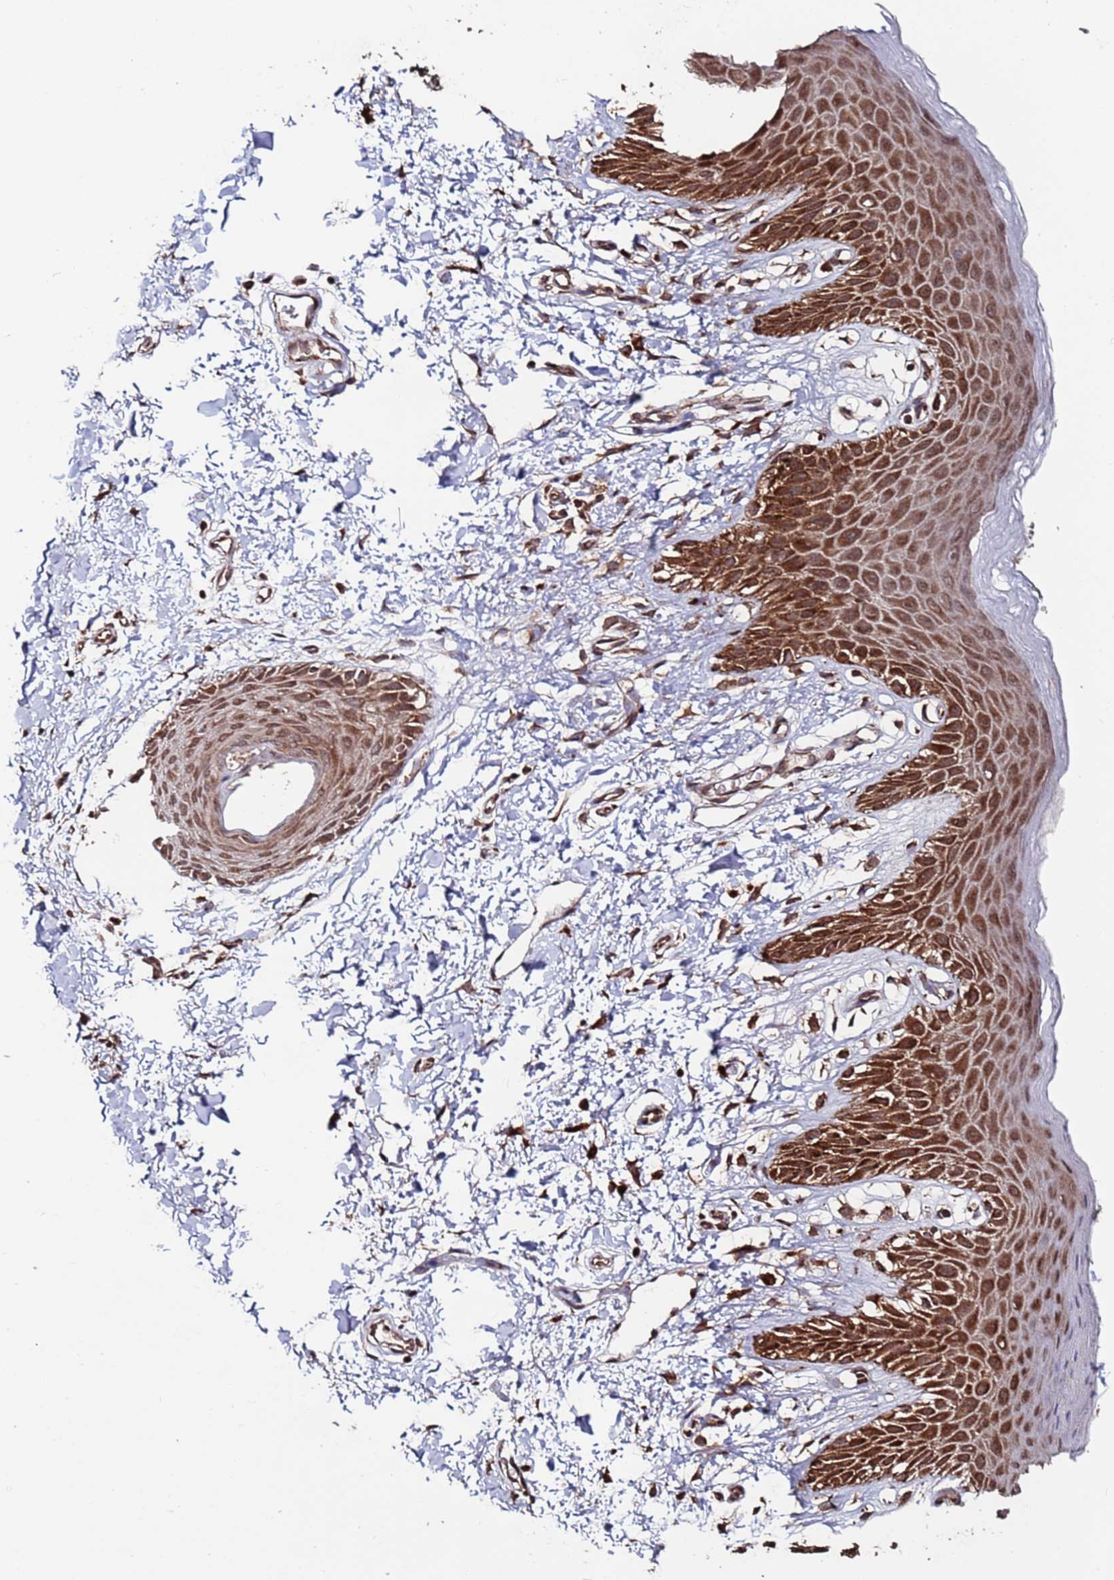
{"staining": {"intensity": "strong", "quantity": ">75%", "location": "cytoplasmic/membranous,nuclear"}, "tissue": "skin", "cell_type": "Epidermal cells", "image_type": "normal", "snomed": [{"axis": "morphology", "description": "Normal tissue, NOS"}, {"axis": "topography", "description": "Anal"}], "caption": "A high-resolution image shows IHC staining of normal skin, which reveals strong cytoplasmic/membranous,nuclear positivity in about >75% of epidermal cells.", "gene": "PRR7", "patient": {"sex": "male", "age": 44}}